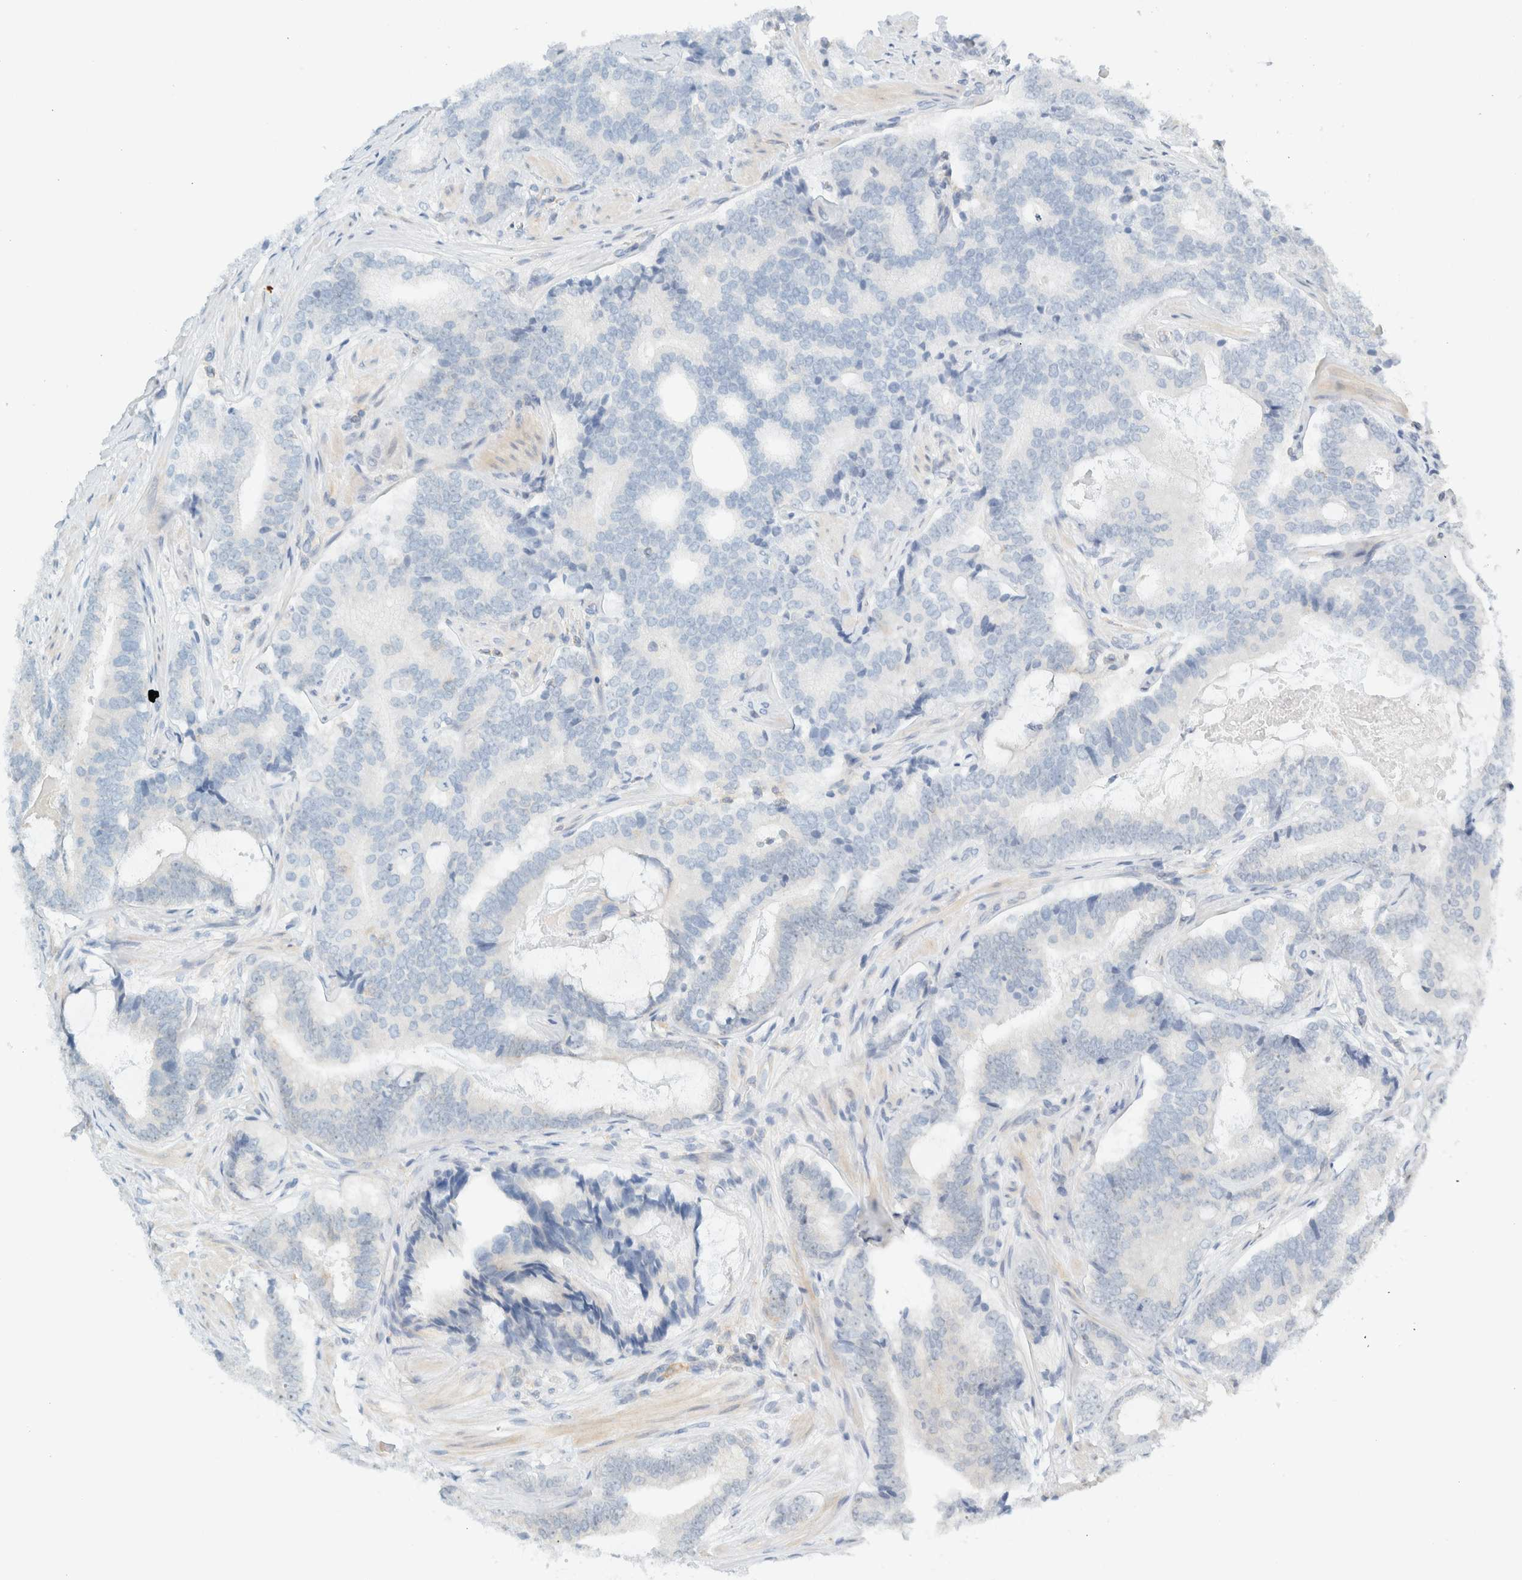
{"staining": {"intensity": "negative", "quantity": "none", "location": "none"}, "tissue": "prostate cancer", "cell_type": "Tumor cells", "image_type": "cancer", "snomed": [{"axis": "morphology", "description": "Adenocarcinoma, High grade"}, {"axis": "topography", "description": "Prostate"}], "caption": "This is an immunohistochemistry histopathology image of prostate high-grade adenocarcinoma. There is no staining in tumor cells.", "gene": "NDE1", "patient": {"sex": "male", "age": 55}}